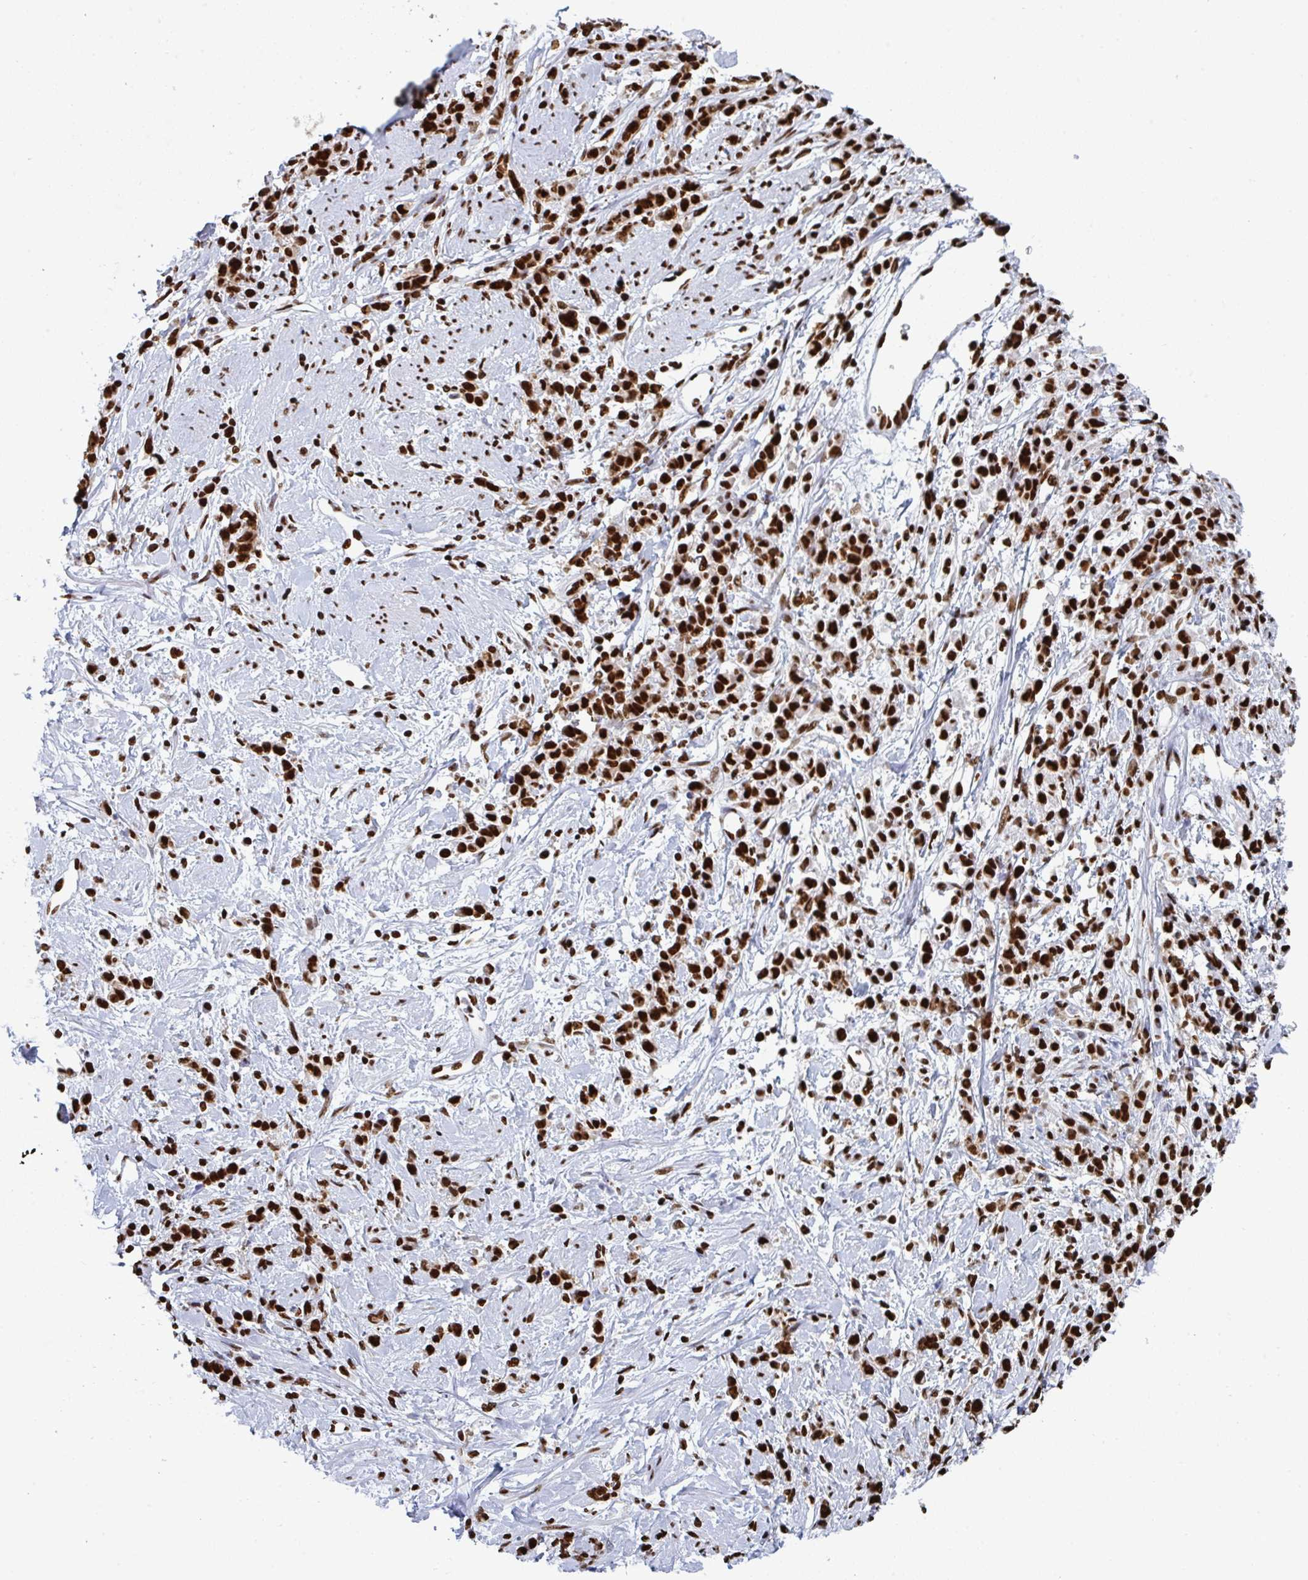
{"staining": {"intensity": "strong", "quantity": ">75%", "location": "nuclear"}, "tissue": "stomach cancer", "cell_type": "Tumor cells", "image_type": "cancer", "snomed": [{"axis": "morphology", "description": "Adenocarcinoma, NOS"}, {"axis": "topography", "description": "Stomach"}], "caption": "DAB (3,3'-diaminobenzidine) immunohistochemical staining of human stomach adenocarcinoma displays strong nuclear protein staining in approximately >75% of tumor cells.", "gene": "GAR1", "patient": {"sex": "female", "age": 60}}